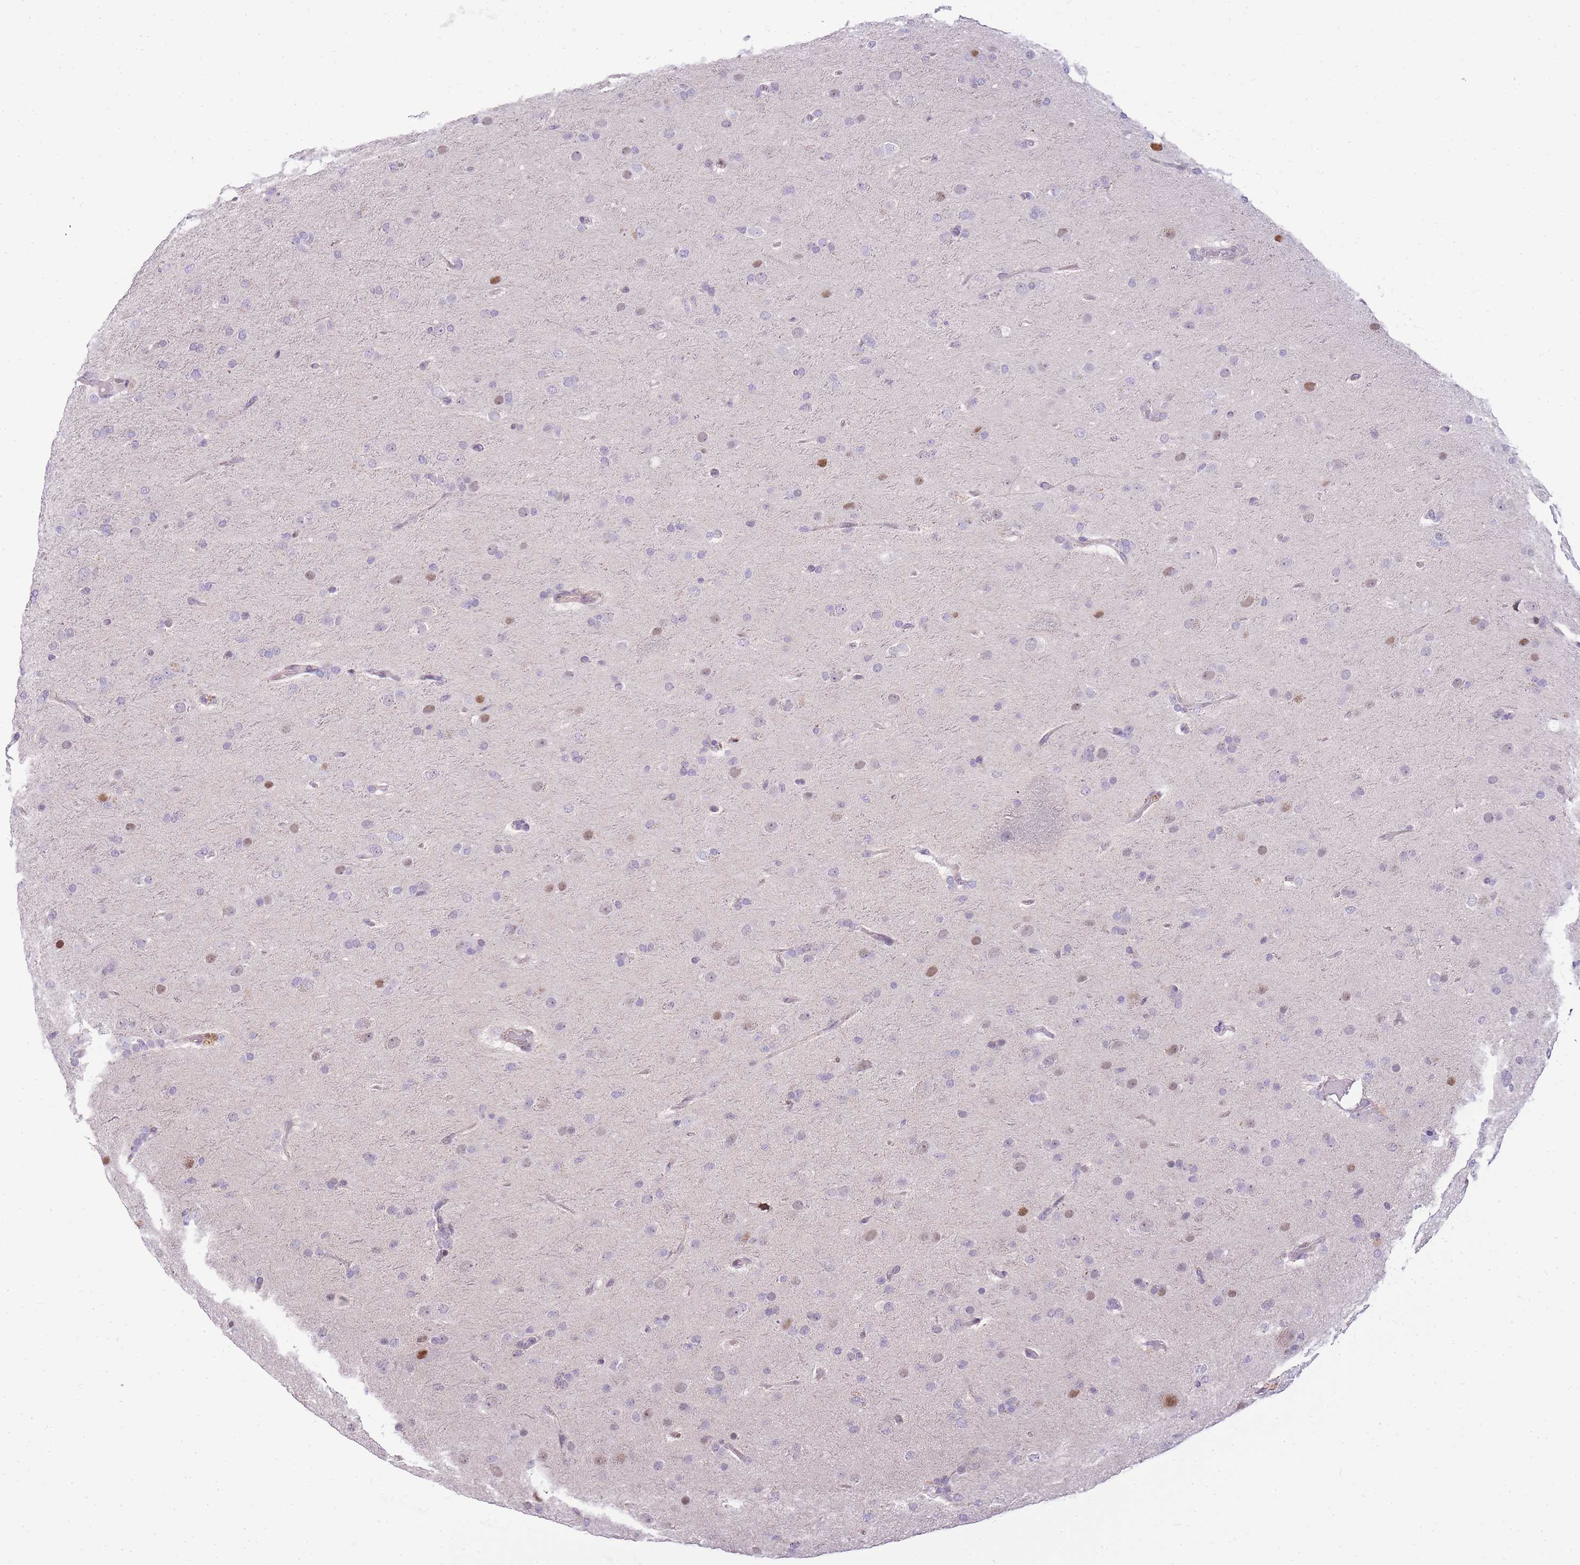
{"staining": {"intensity": "negative", "quantity": "none", "location": "none"}, "tissue": "glioma", "cell_type": "Tumor cells", "image_type": "cancer", "snomed": [{"axis": "morphology", "description": "Glioma, malignant, Low grade"}, {"axis": "topography", "description": "Brain"}], "caption": "Immunohistochemistry (IHC) of human glioma demonstrates no expression in tumor cells.", "gene": "CLBA1", "patient": {"sex": "male", "age": 65}}